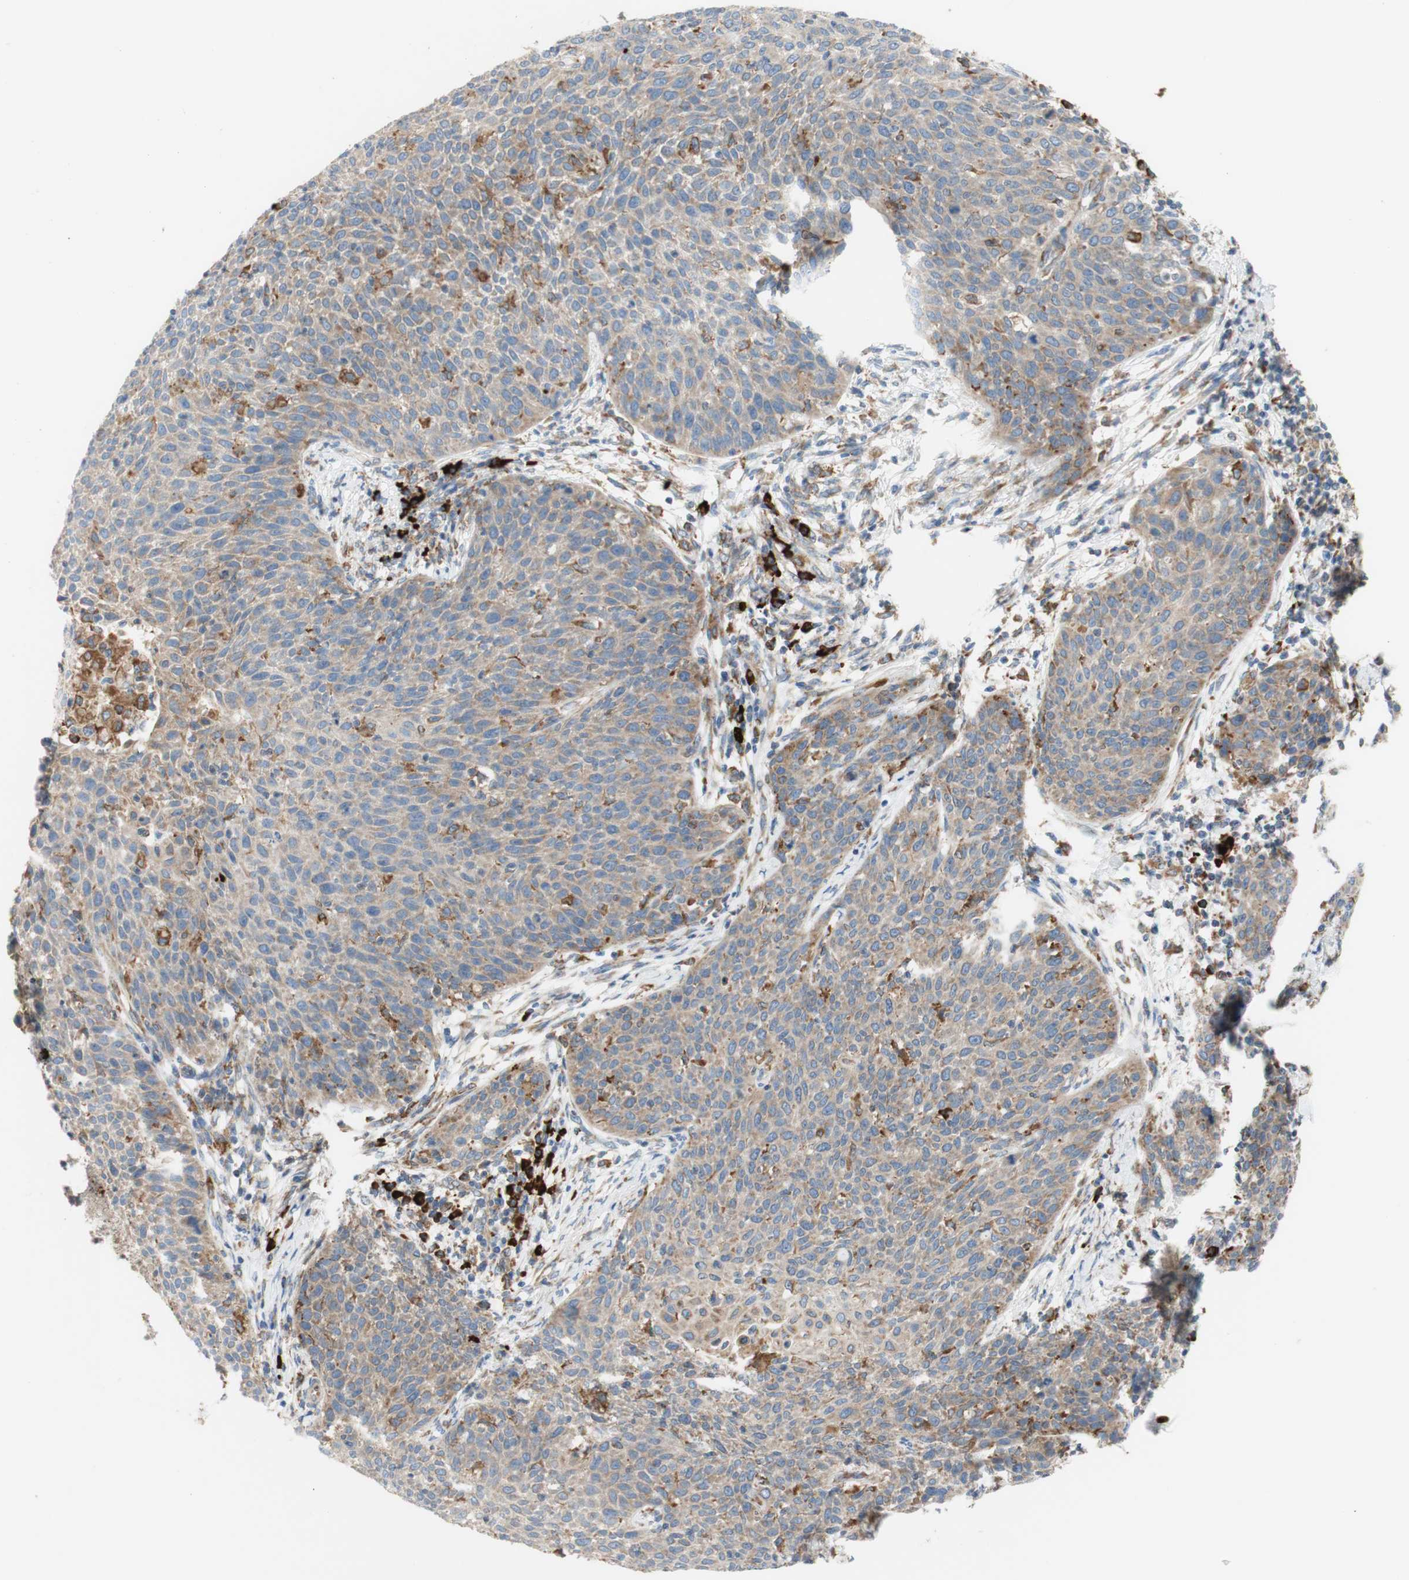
{"staining": {"intensity": "weak", "quantity": ">75%", "location": "cytoplasmic/membranous"}, "tissue": "cervical cancer", "cell_type": "Tumor cells", "image_type": "cancer", "snomed": [{"axis": "morphology", "description": "Squamous cell carcinoma, NOS"}, {"axis": "topography", "description": "Cervix"}], "caption": "Weak cytoplasmic/membranous positivity is present in about >75% of tumor cells in squamous cell carcinoma (cervical).", "gene": "MANF", "patient": {"sex": "female", "age": 38}}